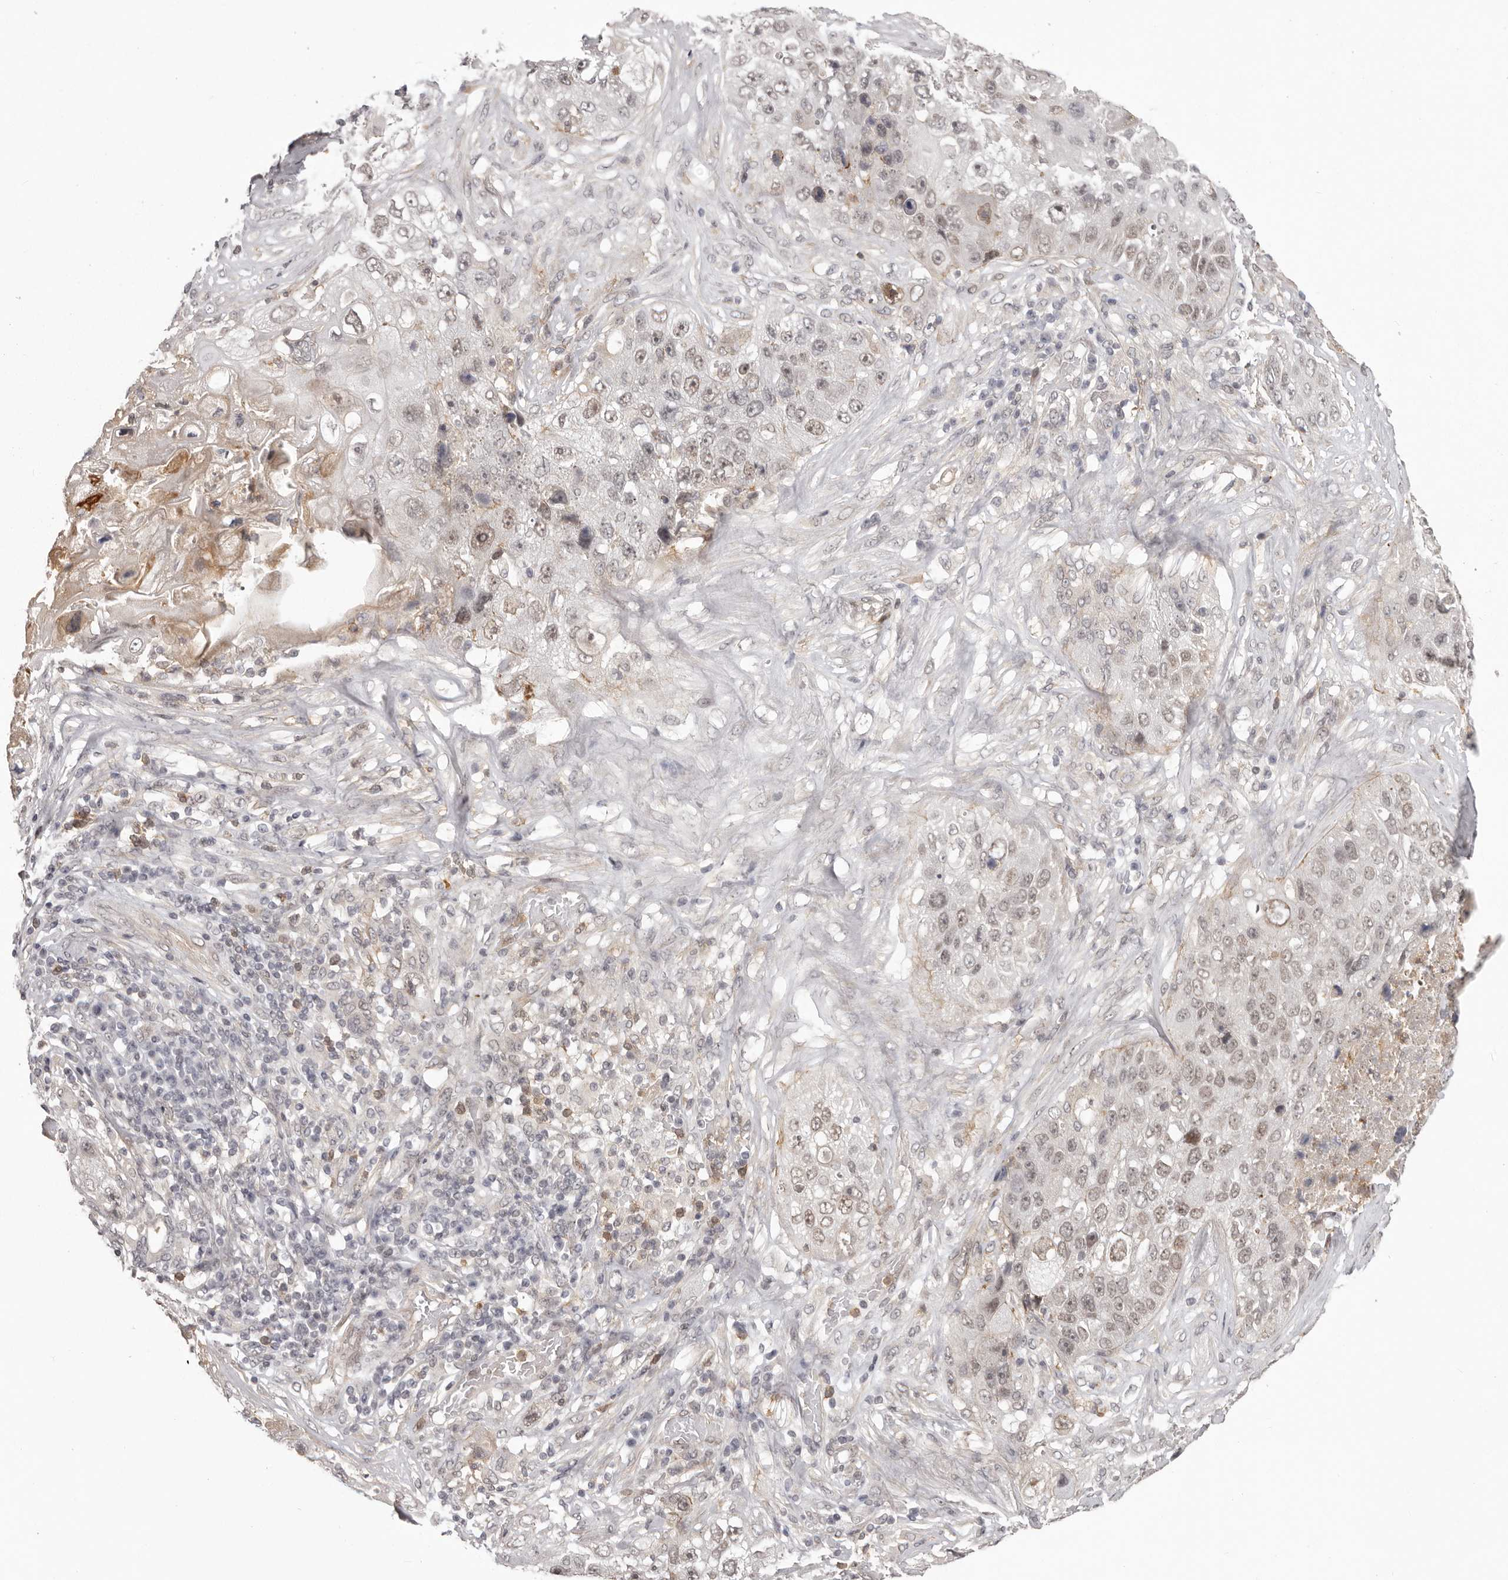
{"staining": {"intensity": "weak", "quantity": "25%-75%", "location": "nuclear"}, "tissue": "lung cancer", "cell_type": "Tumor cells", "image_type": "cancer", "snomed": [{"axis": "morphology", "description": "Squamous cell carcinoma, NOS"}, {"axis": "topography", "description": "Lung"}], "caption": "Immunohistochemistry staining of lung cancer (squamous cell carcinoma), which shows low levels of weak nuclear staining in about 25%-75% of tumor cells indicating weak nuclear protein staining. The staining was performed using DAB (3,3'-diaminobenzidine) (brown) for protein detection and nuclei were counterstained in hematoxylin (blue).", "gene": "RNF2", "patient": {"sex": "male", "age": 61}}